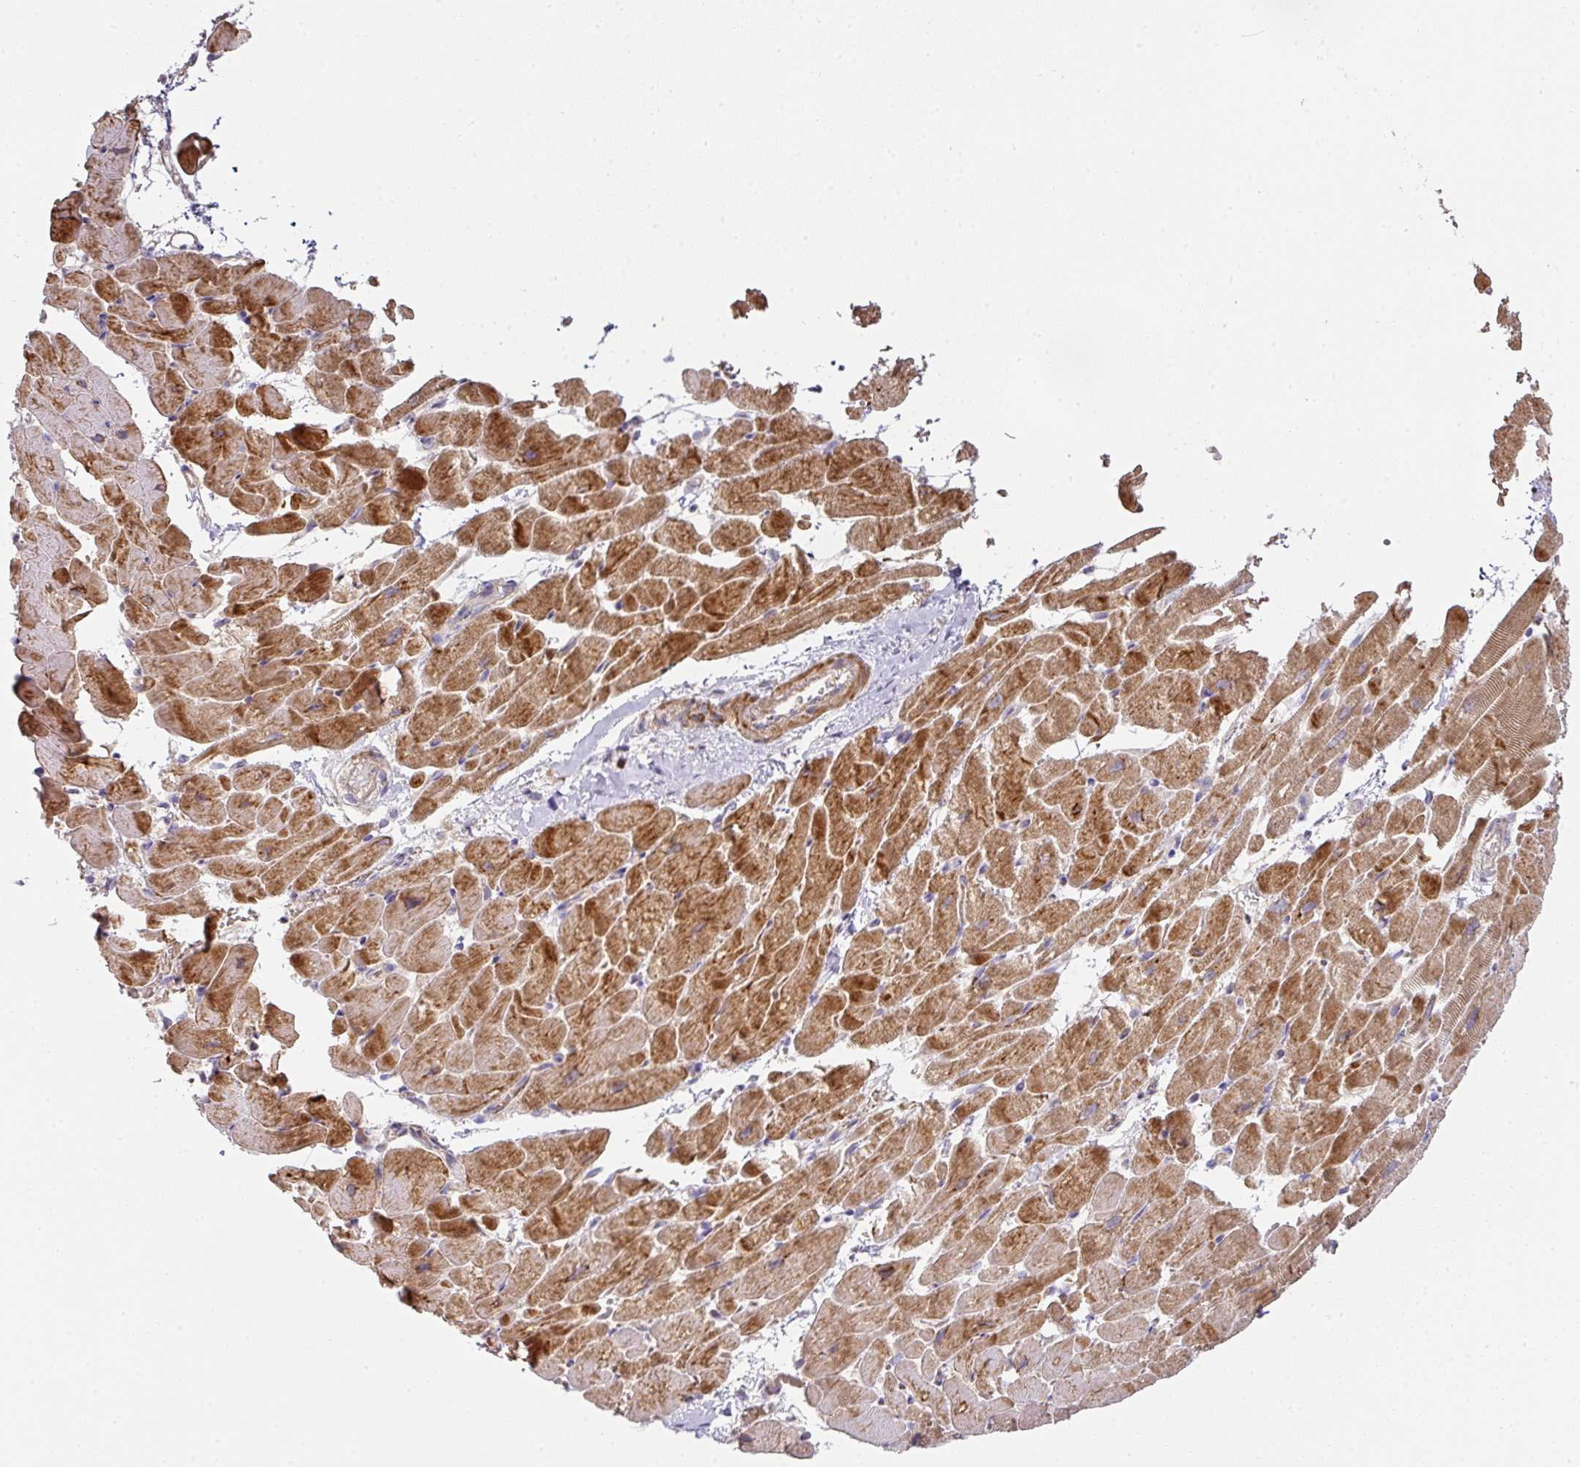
{"staining": {"intensity": "strong", "quantity": ">75%", "location": "cytoplasmic/membranous"}, "tissue": "heart muscle", "cell_type": "Cardiomyocytes", "image_type": "normal", "snomed": [{"axis": "morphology", "description": "Normal tissue, NOS"}, {"axis": "topography", "description": "Heart"}], "caption": "A brown stain highlights strong cytoplasmic/membranous expression of a protein in cardiomyocytes of unremarkable human heart muscle.", "gene": "TARM1", "patient": {"sex": "male", "age": 37}}